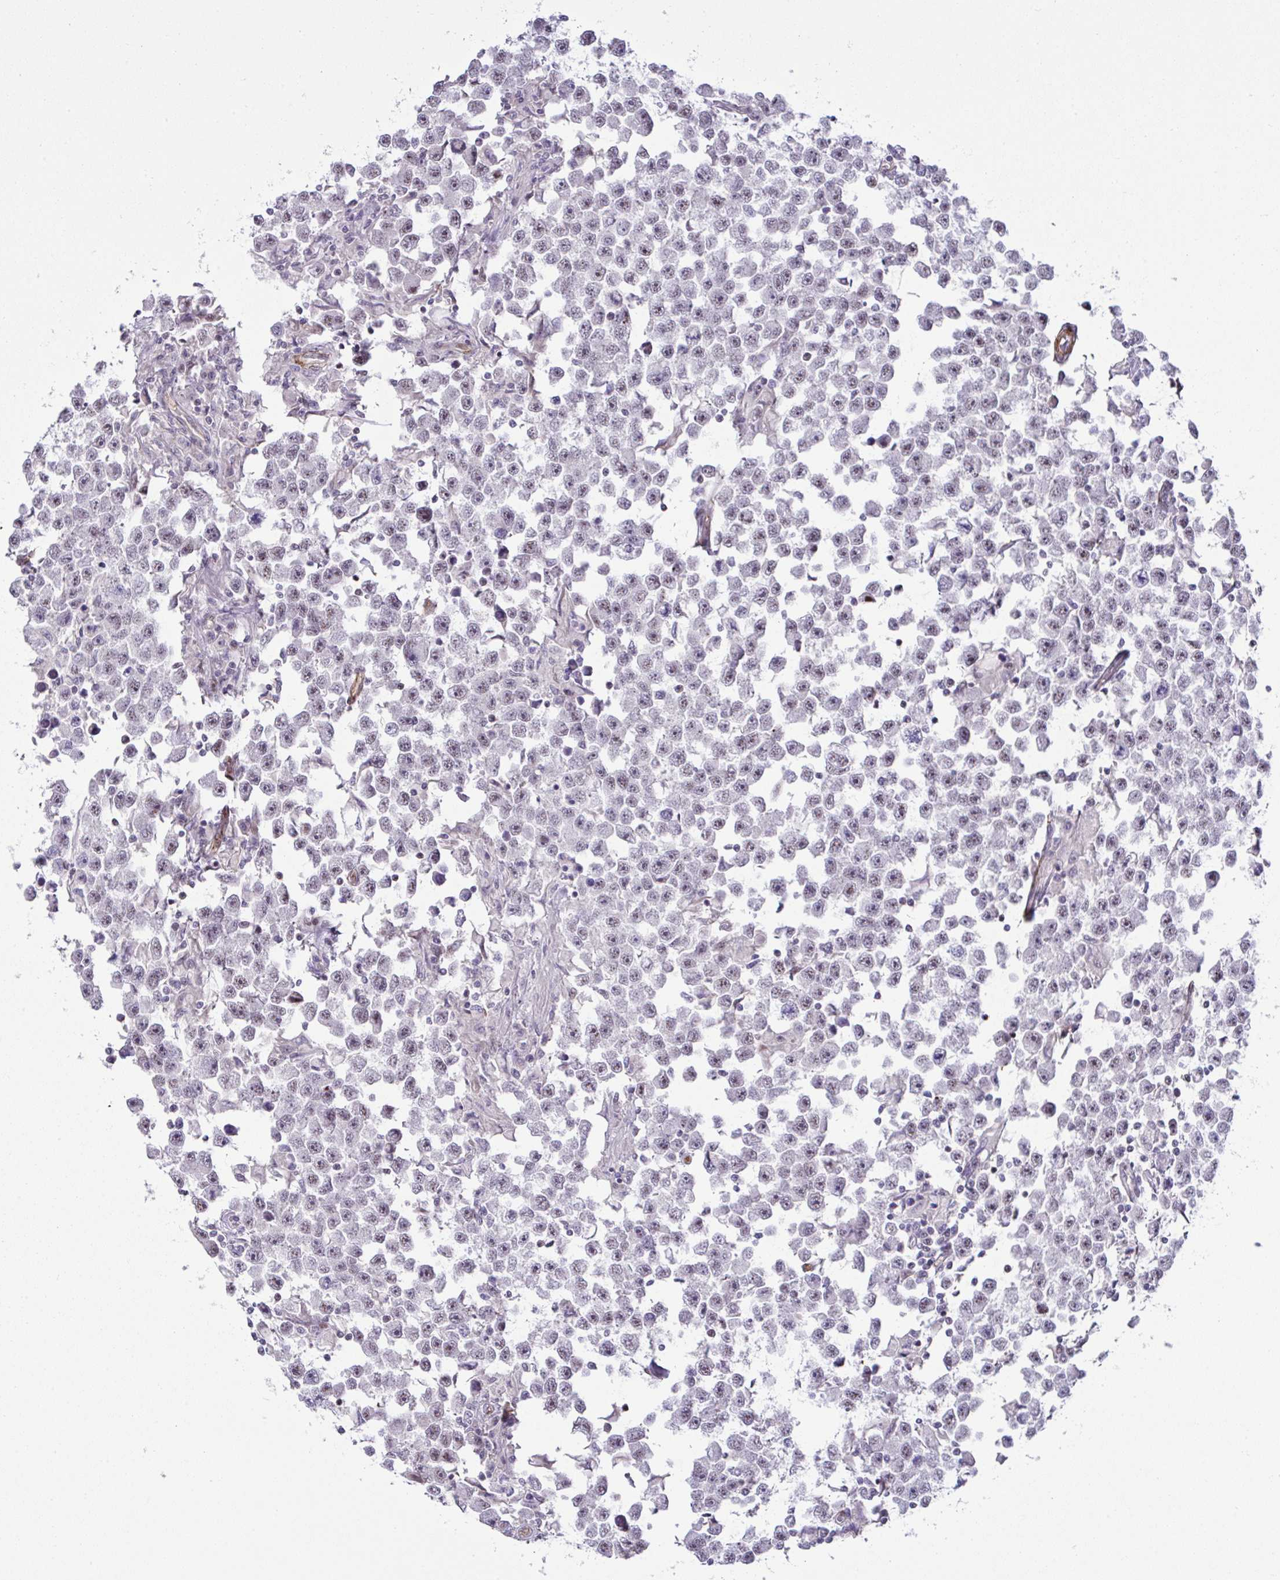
{"staining": {"intensity": "weak", "quantity": "<25%", "location": "nuclear"}, "tissue": "testis cancer", "cell_type": "Tumor cells", "image_type": "cancer", "snomed": [{"axis": "morphology", "description": "Seminoma, NOS"}, {"axis": "topography", "description": "Testis"}], "caption": "The photomicrograph demonstrates no staining of tumor cells in testis cancer.", "gene": "FBXO34", "patient": {"sex": "male", "age": 33}}